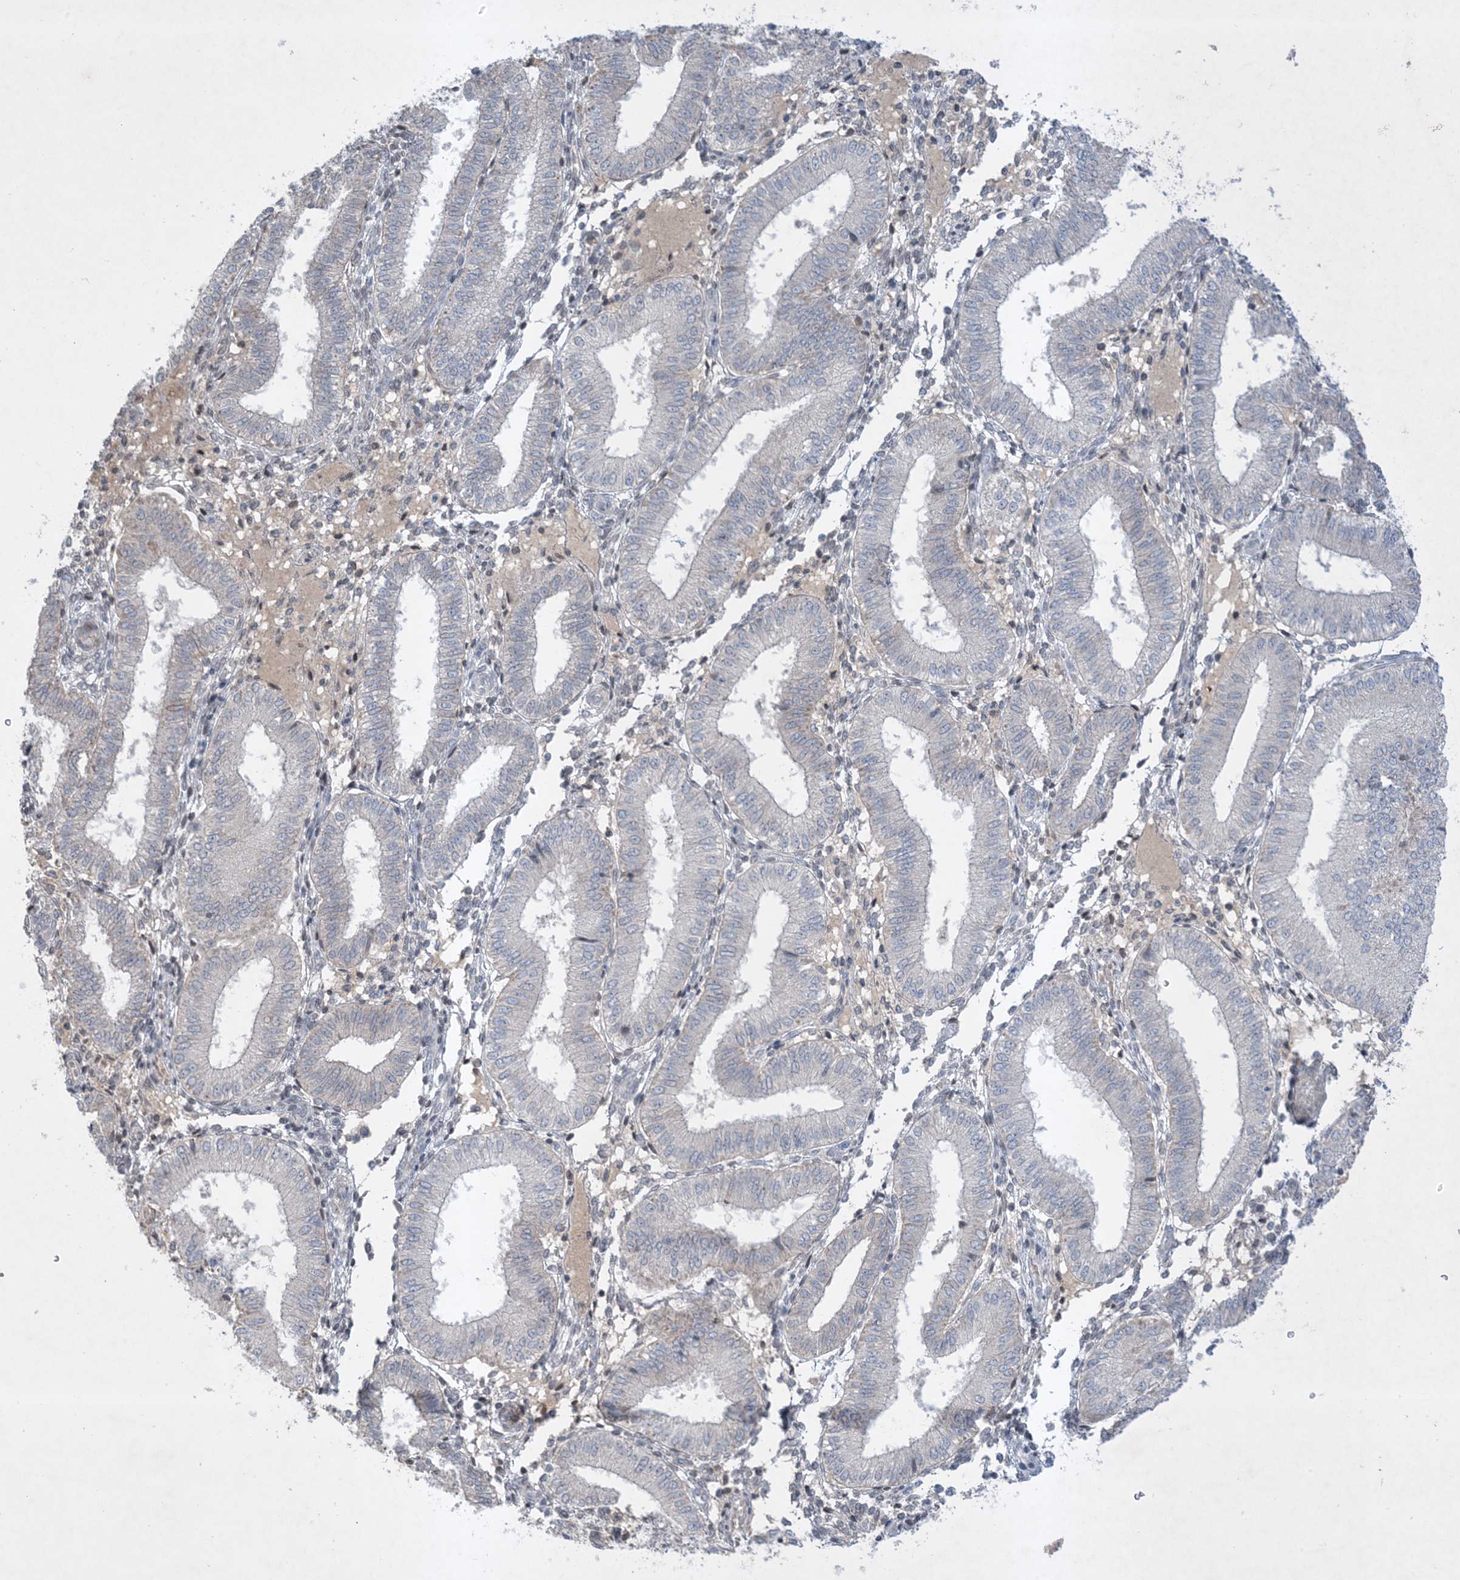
{"staining": {"intensity": "negative", "quantity": "none", "location": "none"}, "tissue": "endometrium", "cell_type": "Cells in endometrial stroma", "image_type": "normal", "snomed": [{"axis": "morphology", "description": "Normal tissue, NOS"}, {"axis": "topography", "description": "Endometrium"}], "caption": "Cells in endometrial stroma are negative for brown protein staining in unremarkable endometrium.", "gene": "FNDC1", "patient": {"sex": "female", "age": 39}}